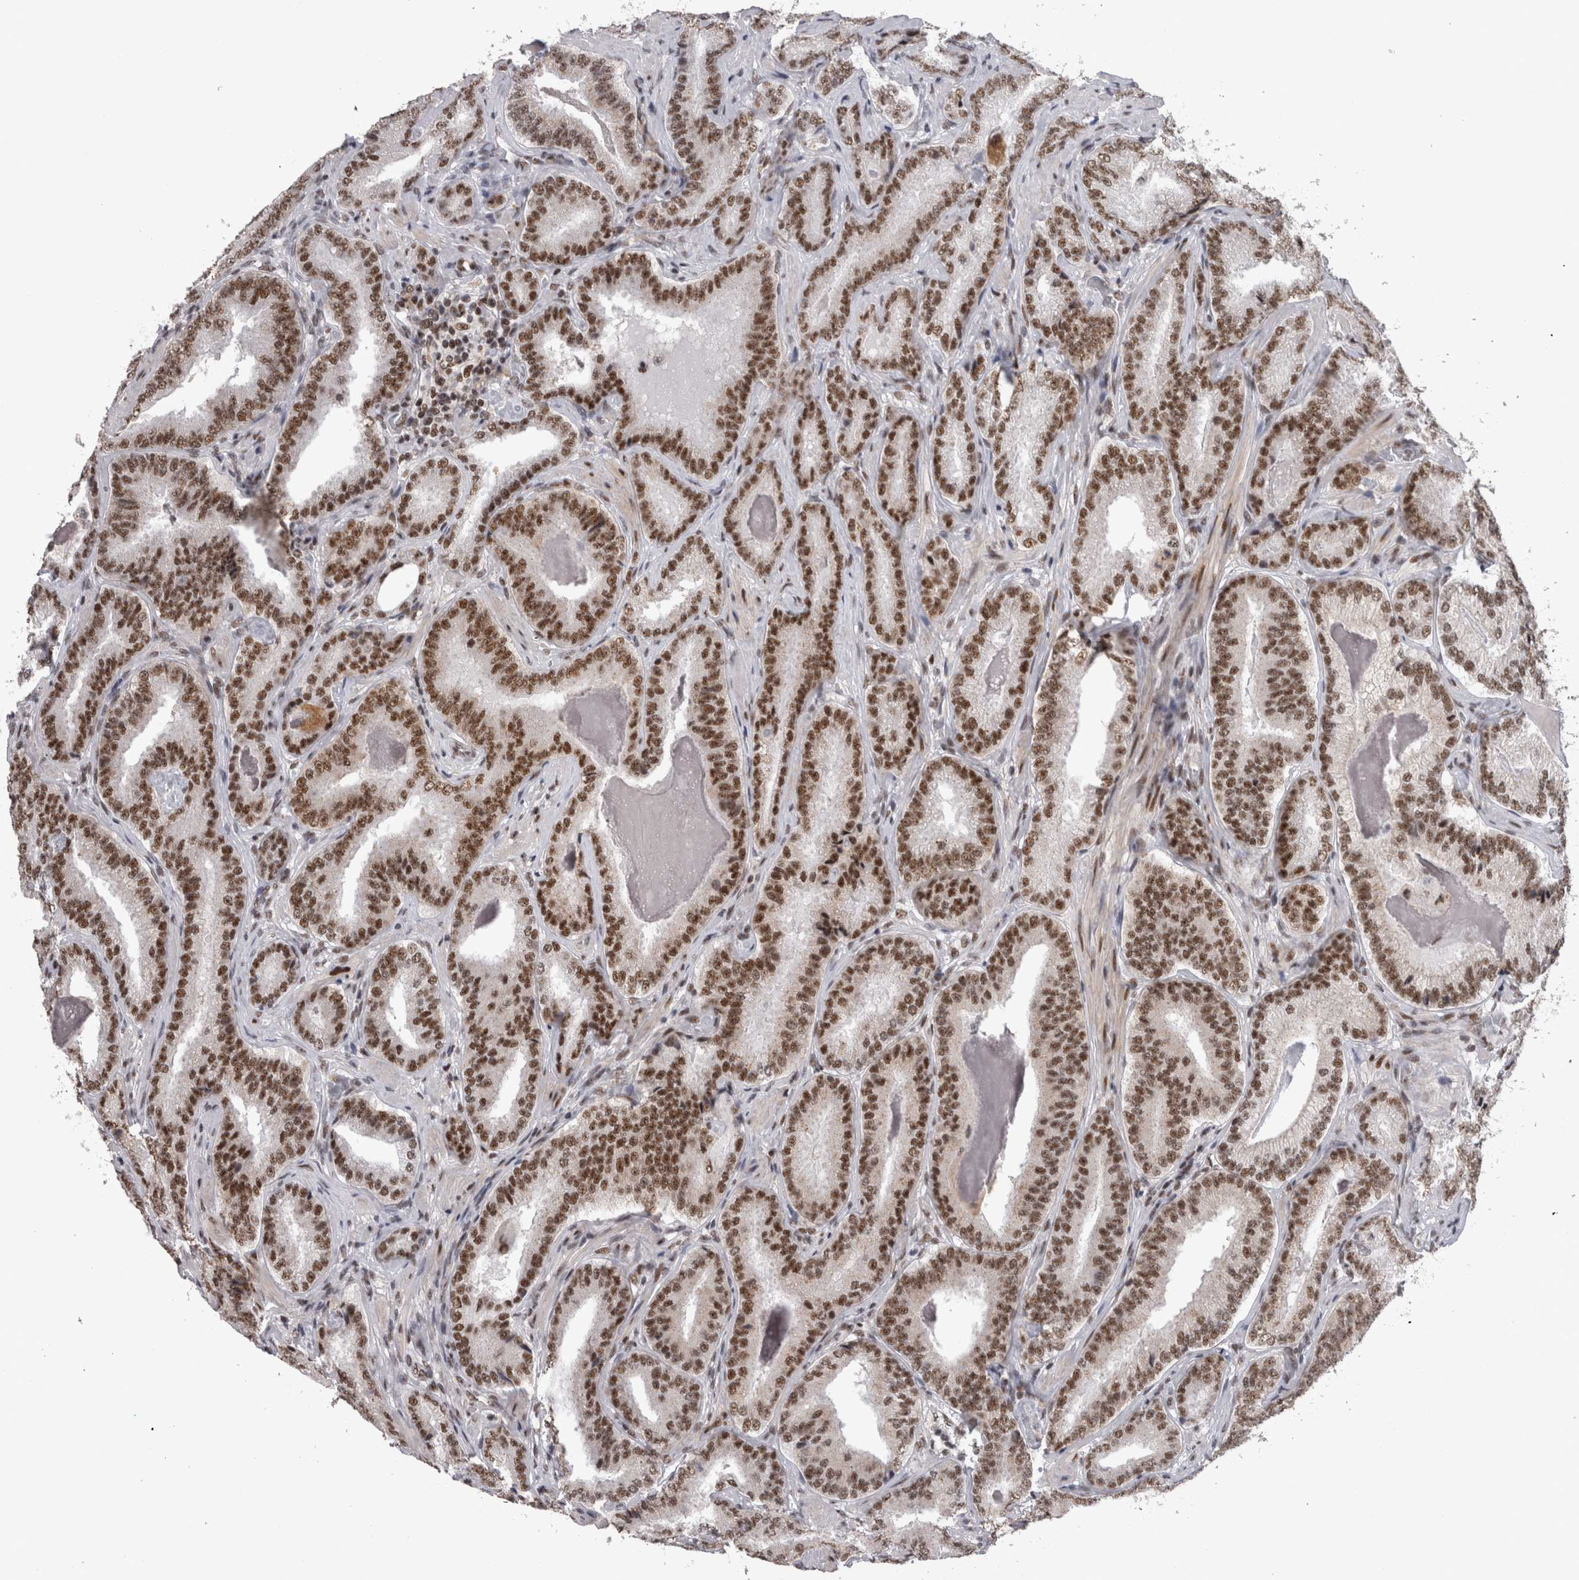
{"staining": {"intensity": "moderate", "quantity": ">75%", "location": "nuclear"}, "tissue": "prostate cancer", "cell_type": "Tumor cells", "image_type": "cancer", "snomed": [{"axis": "morphology", "description": "Adenocarcinoma, Low grade"}, {"axis": "topography", "description": "Prostate"}], "caption": "Prostate adenocarcinoma (low-grade) tissue reveals moderate nuclear positivity in about >75% of tumor cells", "gene": "CDK11A", "patient": {"sex": "male", "age": 51}}